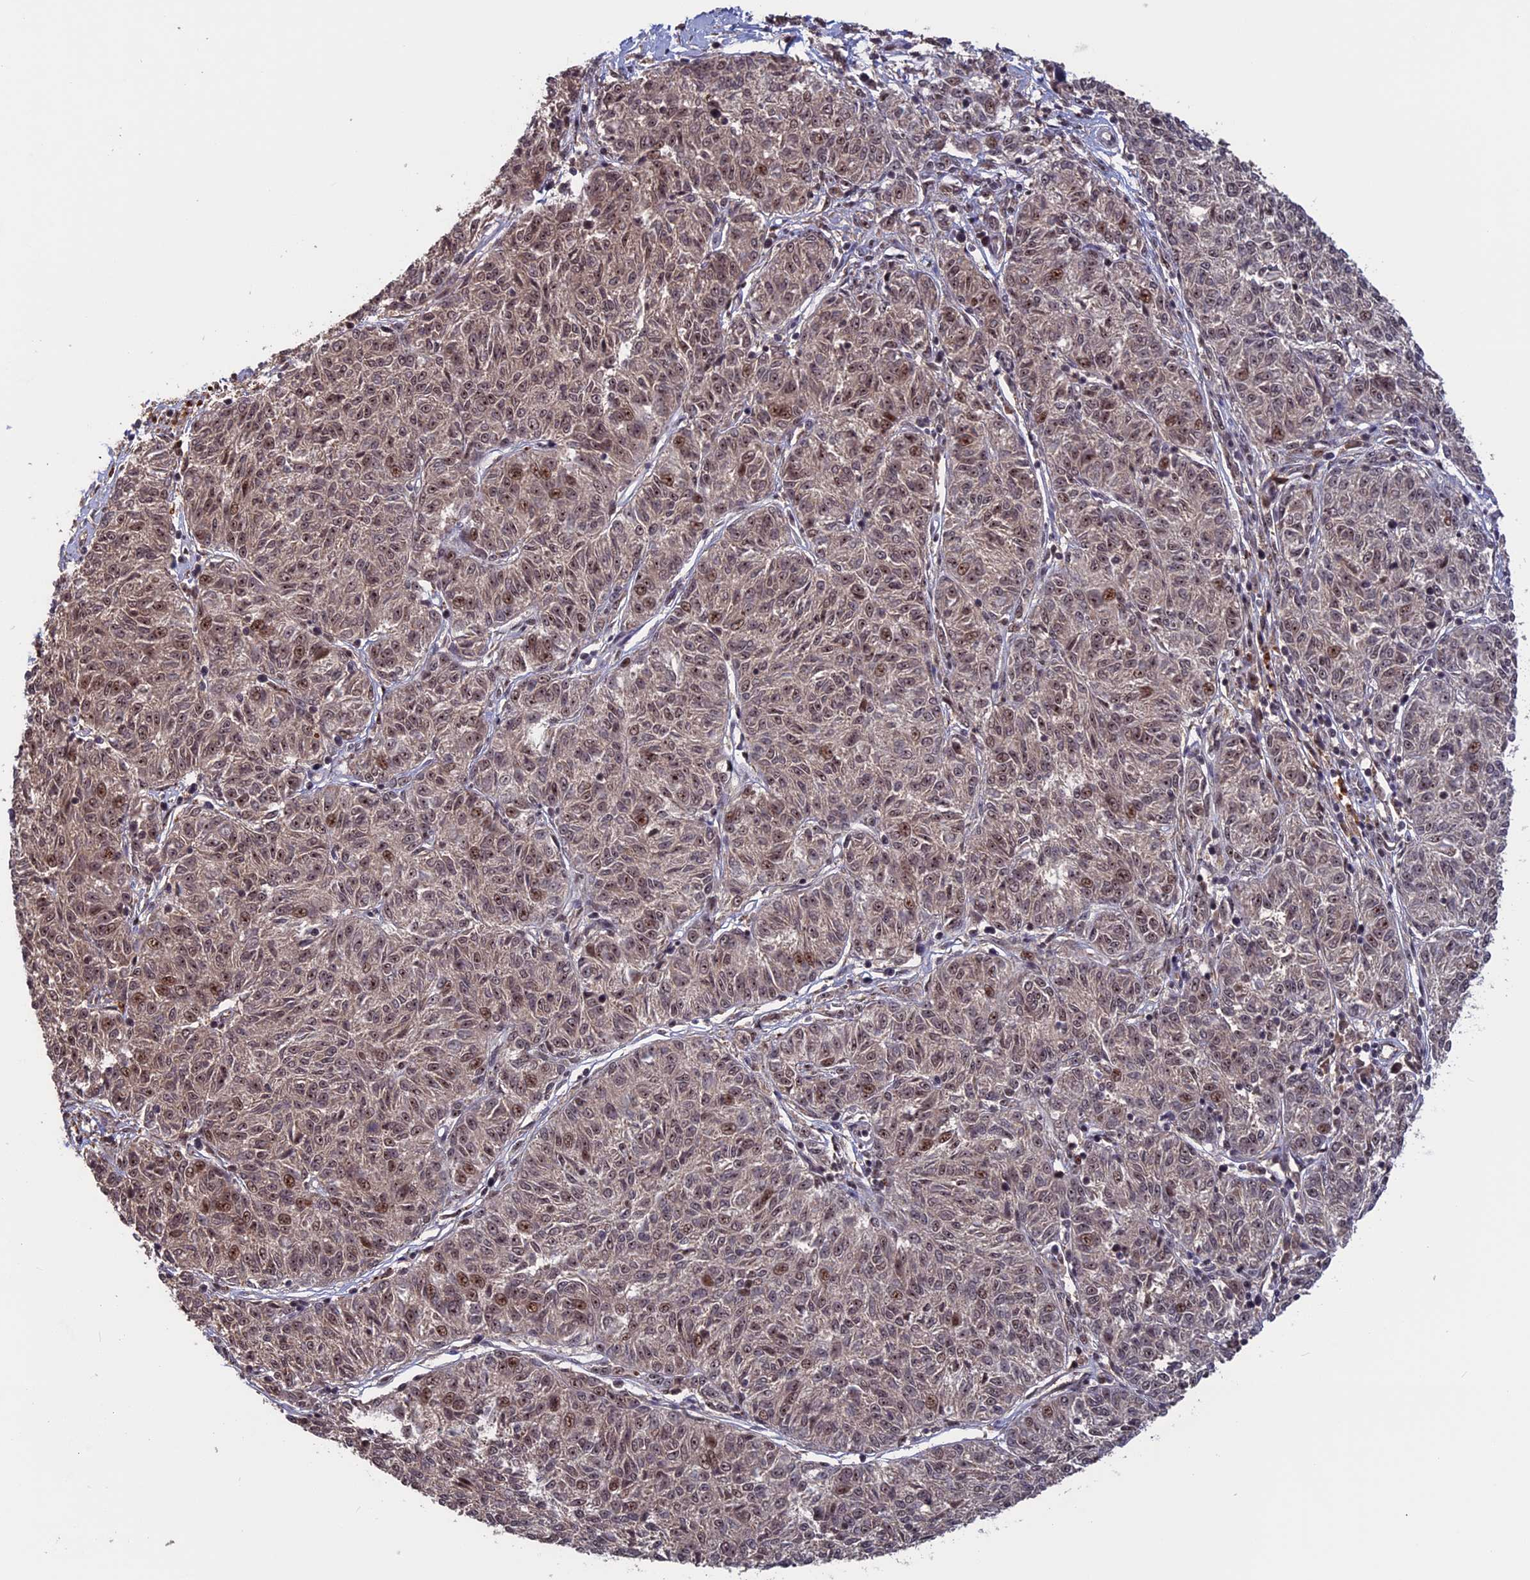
{"staining": {"intensity": "moderate", "quantity": "<25%", "location": "nuclear"}, "tissue": "melanoma", "cell_type": "Tumor cells", "image_type": "cancer", "snomed": [{"axis": "morphology", "description": "Malignant melanoma, NOS"}, {"axis": "topography", "description": "Skin"}], "caption": "A low amount of moderate nuclear positivity is identified in about <25% of tumor cells in melanoma tissue.", "gene": "CACTIN", "patient": {"sex": "female", "age": 72}}